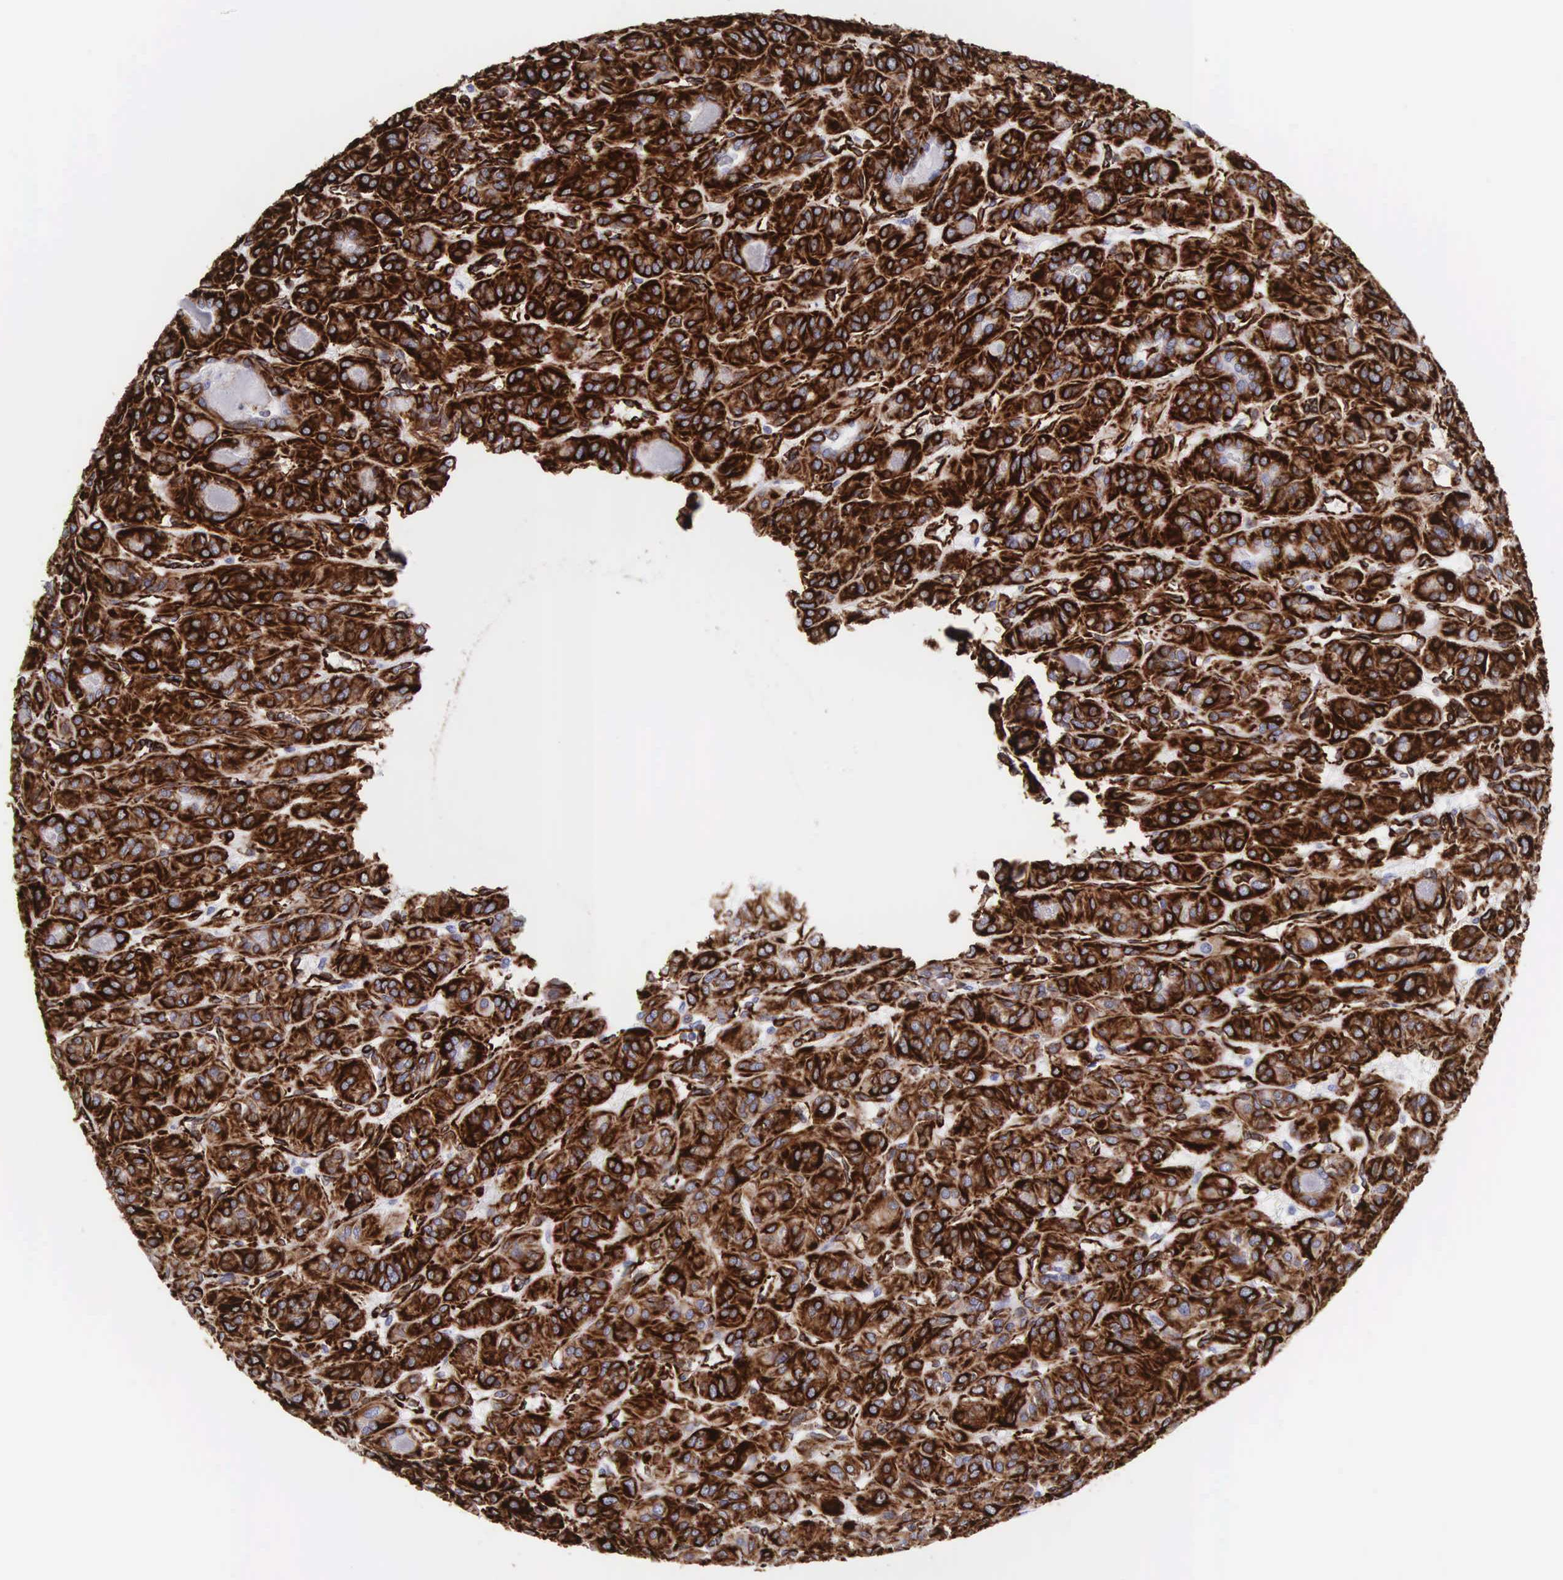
{"staining": {"intensity": "strong", "quantity": ">75%", "location": "cytoplasmic/membranous,nuclear"}, "tissue": "thyroid cancer", "cell_type": "Tumor cells", "image_type": "cancer", "snomed": [{"axis": "morphology", "description": "Follicular adenoma carcinoma, NOS"}, {"axis": "topography", "description": "Thyroid gland"}], "caption": "Human thyroid cancer stained with a protein marker reveals strong staining in tumor cells.", "gene": "VIM", "patient": {"sex": "female", "age": 71}}